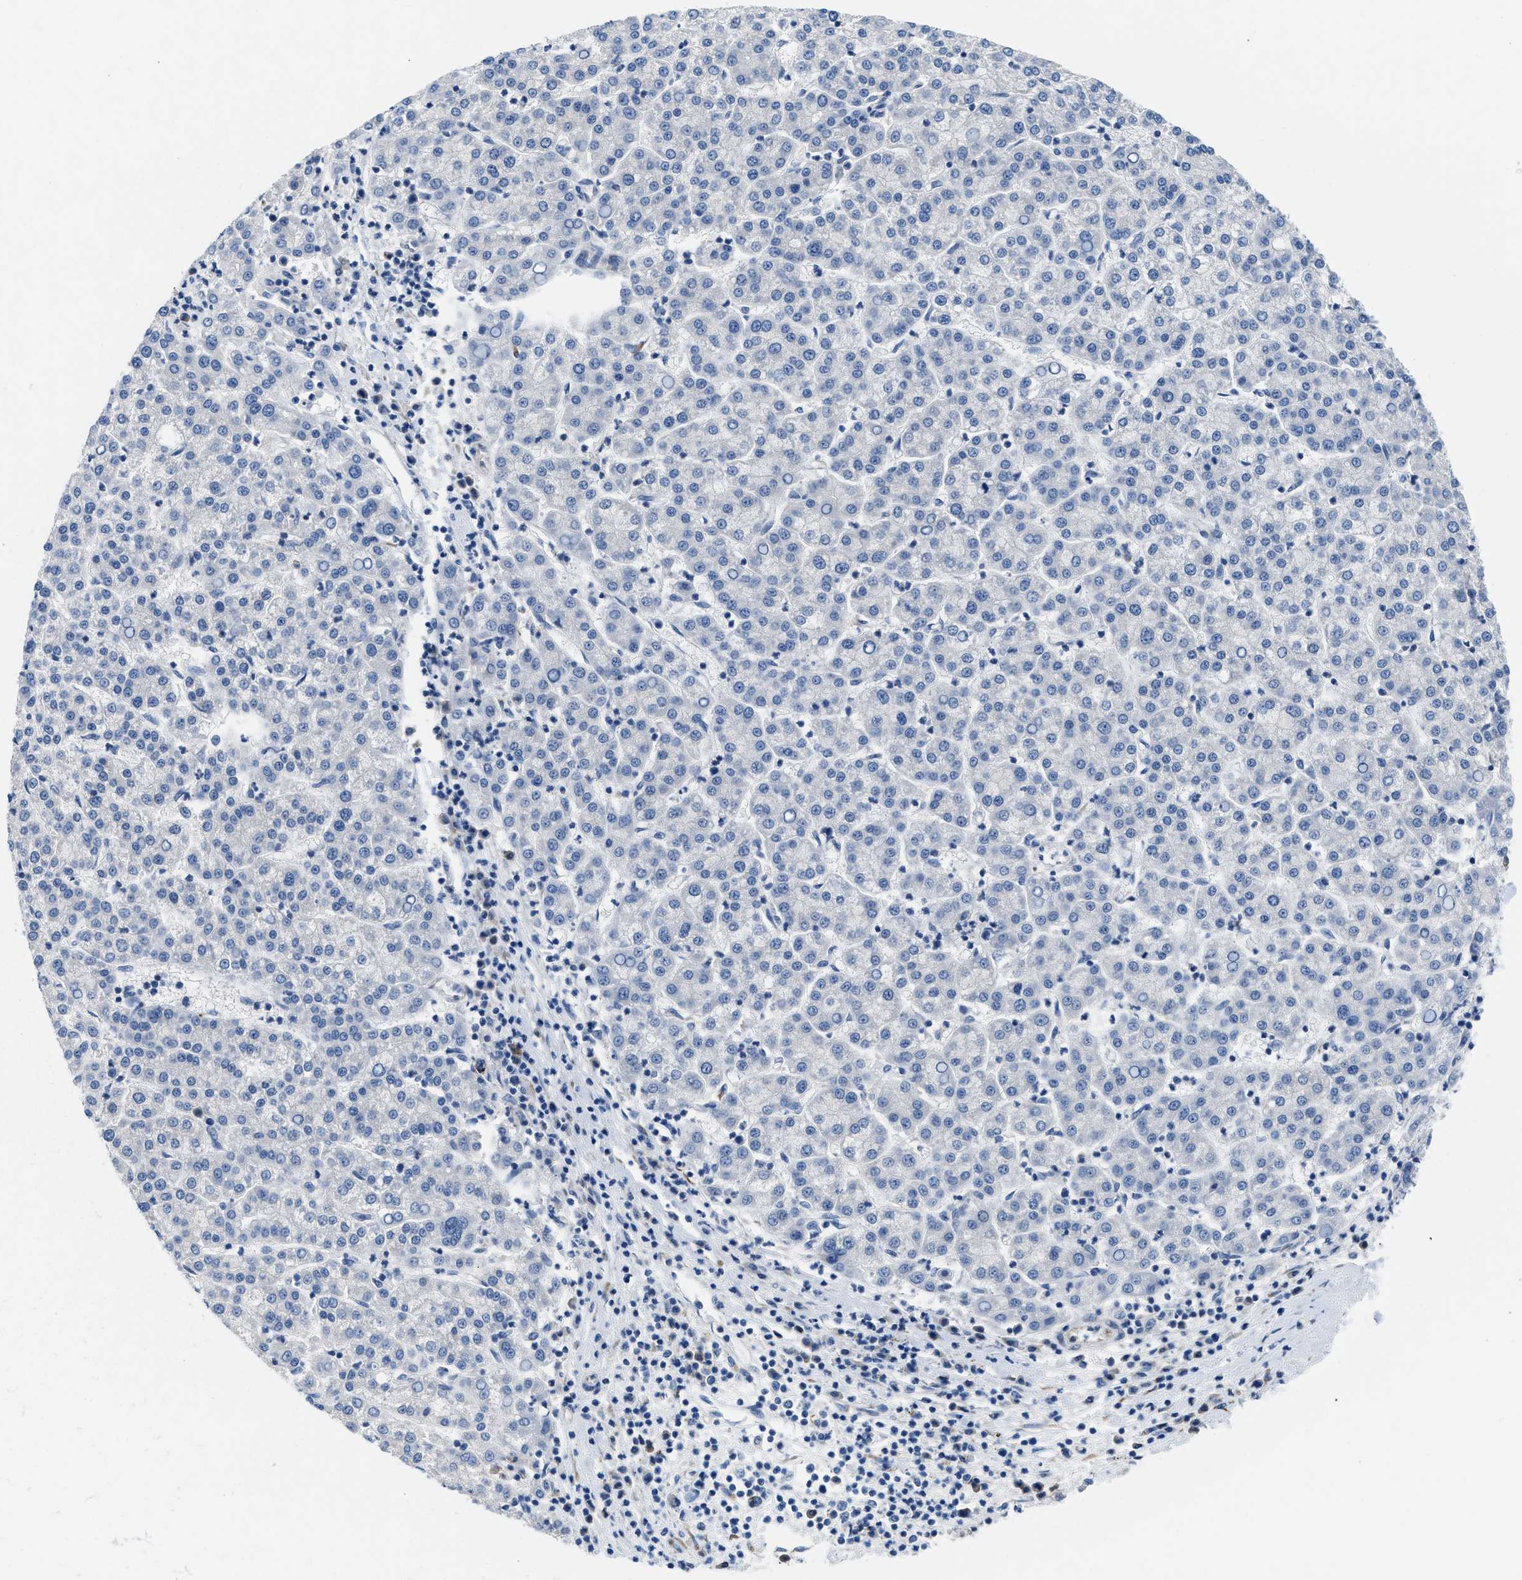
{"staining": {"intensity": "negative", "quantity": "none", "location": "none"}, "tissue": "liver cancer", "cell_type": "Tumor cells", "image_type": "cancer", "snomed": [{"axis": "morphology", "description": "Carcinoma, Hepatocellular, NOS"}, {"axis": "topography", "description": "Liver"}], "caption": "IHC image of liver cancer (hepatocellular carcinoma) stained for a protein (brown), which shows no staining in tumor cells. Nuclei are stained in blue.", "gene": "BNC2", "patient": {"sex": "female", "age": 58}}